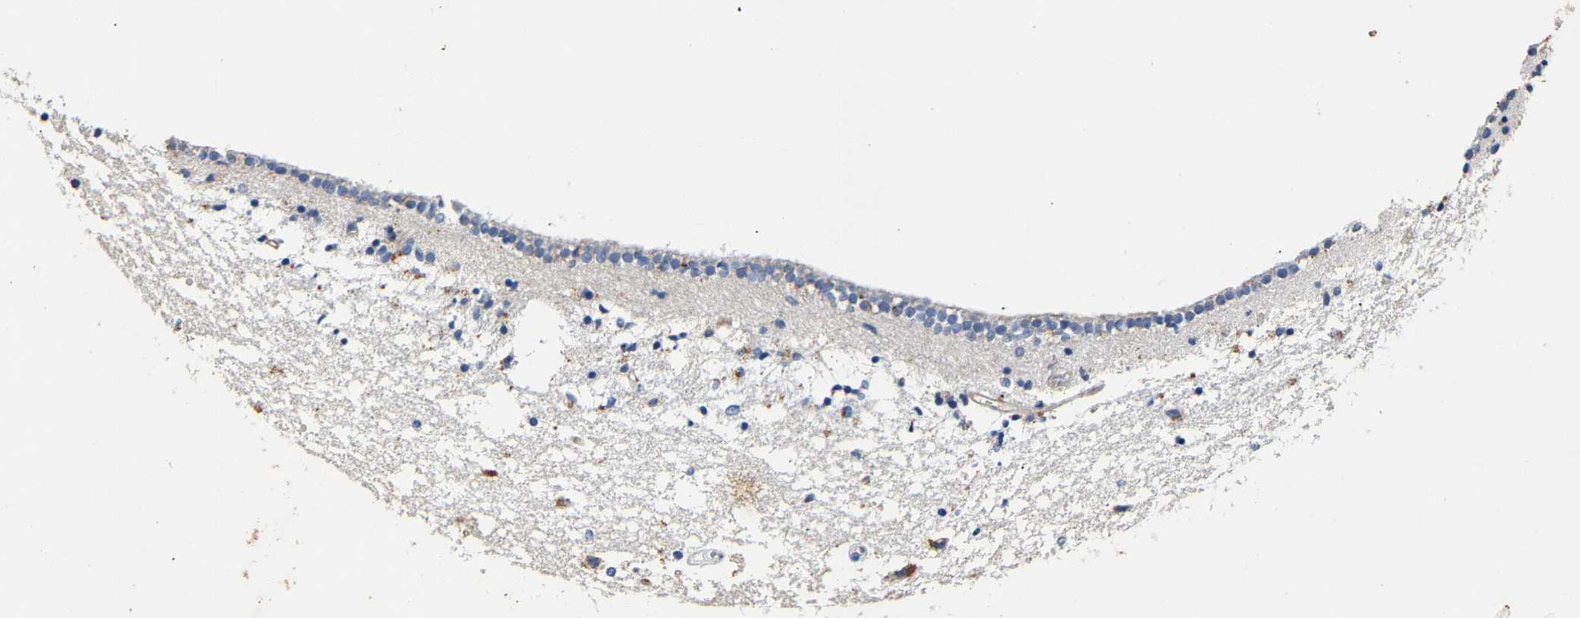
{"staining": {"intensity": "negative", "quantity": "none", "location": "none"}, "tissue": "caudate", "cell_type": "Glial cells", "image_type": "normal", "snomed": [{"axis": "morphology", "description": "Normal tissue, NOS"}, {"axis": "topography", "description": "Lateral ventricle wall"}], "caption": "Caudate stained for a protein using immunohistochemistry exhibits no positivity glial cells.", "gene": "SLCO2B1", "patient": {"sex": "male", "age": 45}}